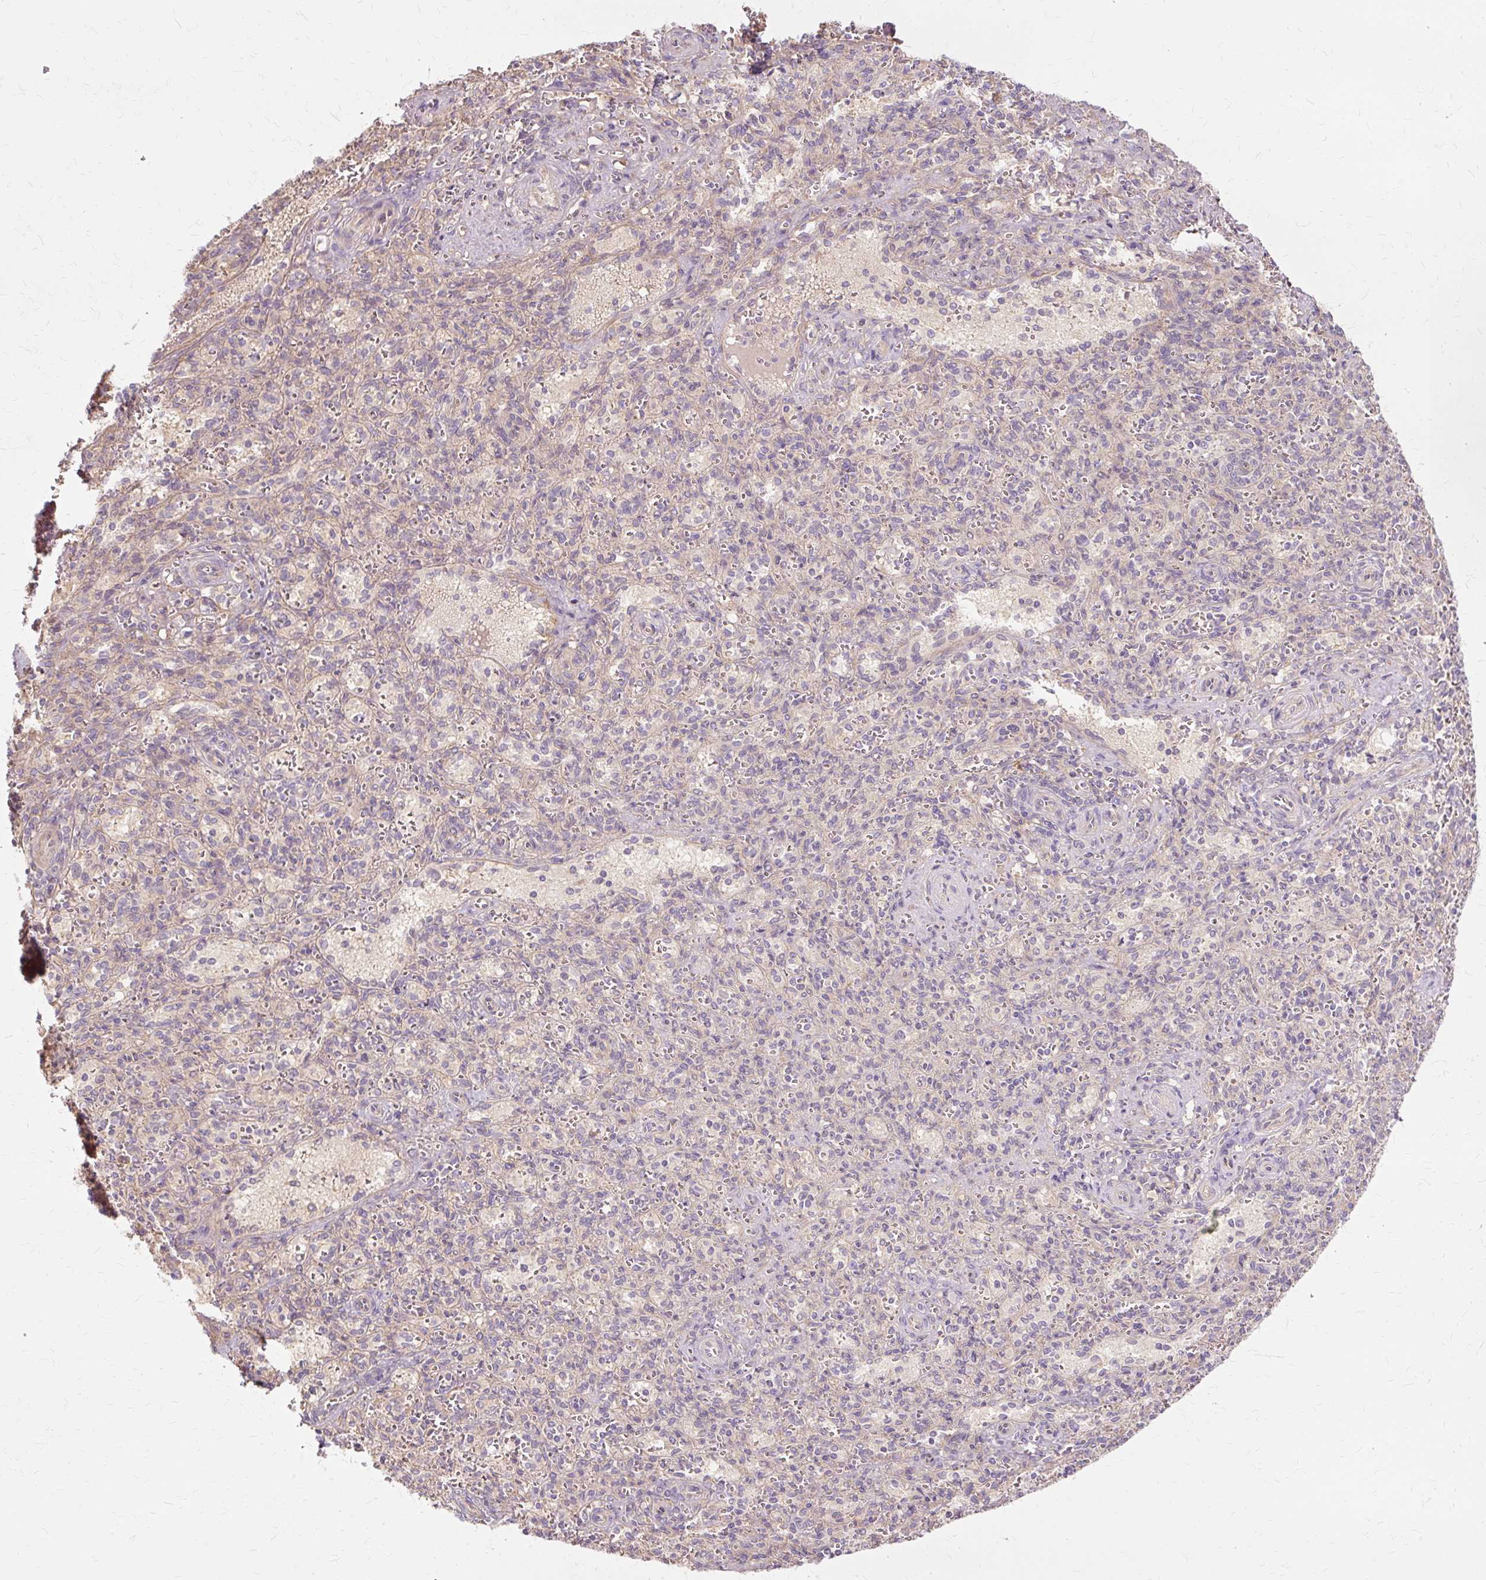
{"staining": {"intensity": "negative", "quantity": "none", "location": "none"}, "tissue": "spleen", "cell_type": "Cells in red pulp", "image_type": "normal", "snomed": [{"axis": "morphology", "description": "Normal tissue, NOS"}, {"axis": "topography", "description": "Spleen"}], "caption": "Immunohistochemical staining of normal spleen exhibits no significant staining in cells in red pulp. (Immunohistochemistry, brightfield microscopy, high magnification).", "gene": "TSPAN8", "patient": {"sex": "female", "age": 26}}